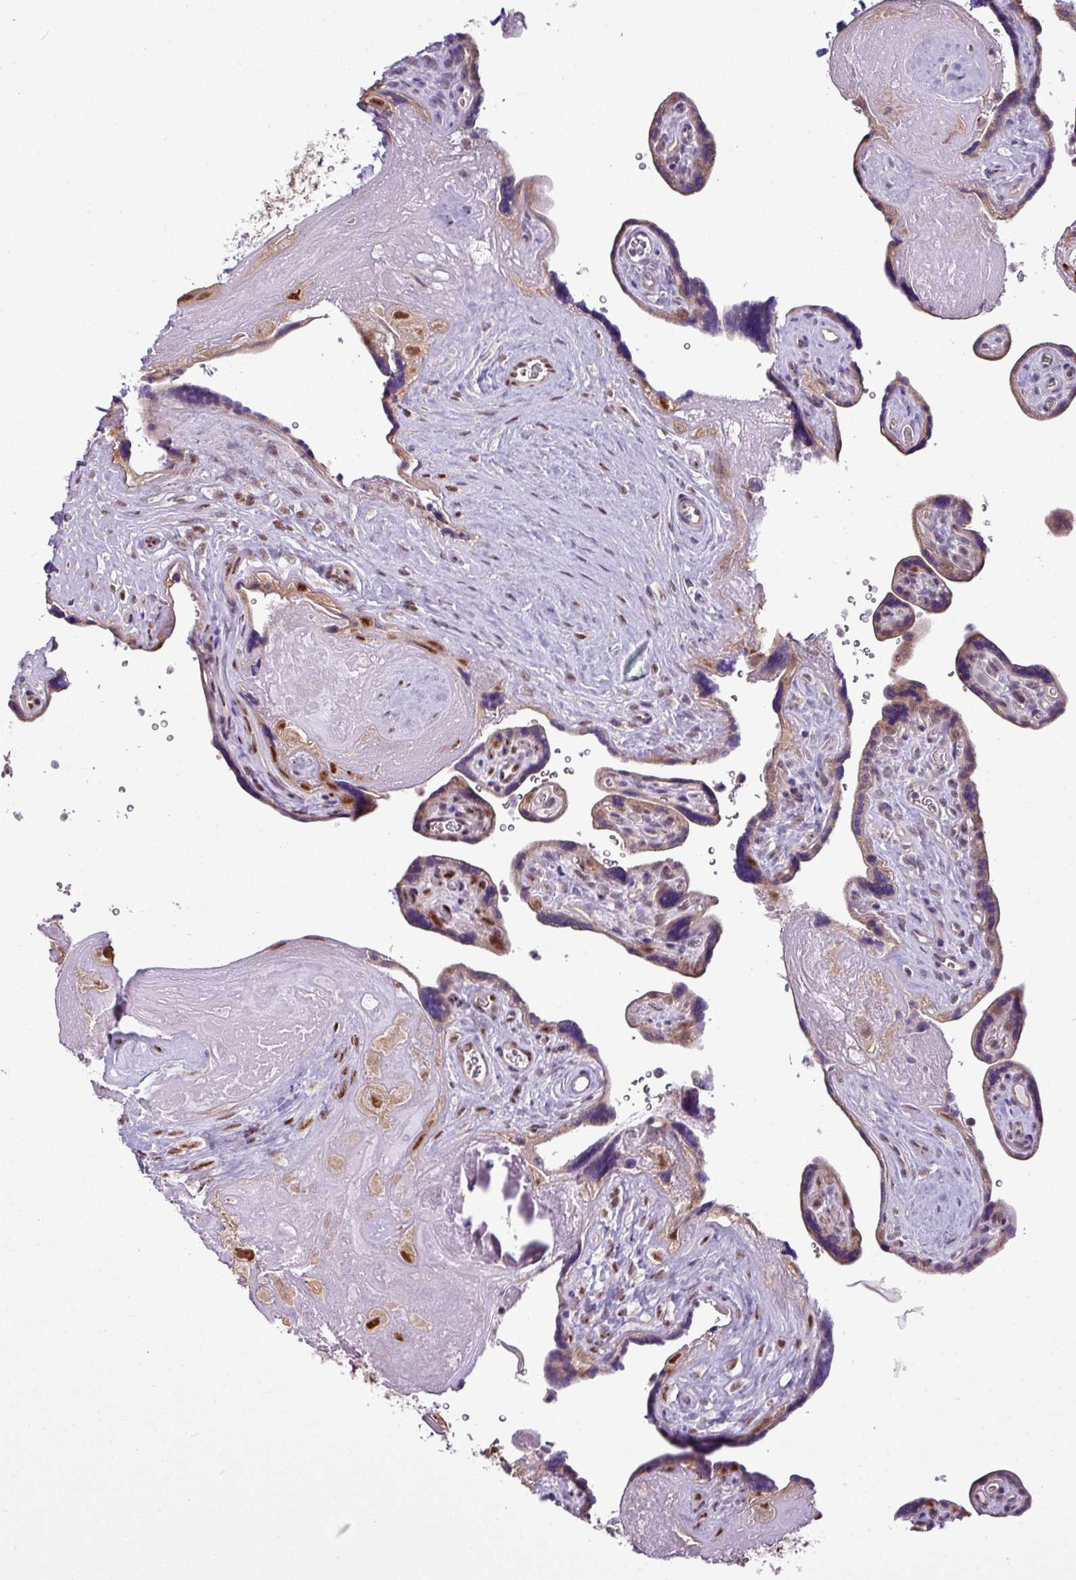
{"staining": {"intensity": "moderate", "quantity": ">75%", "location": "nuclear"}, "tissue": "placenta", "cell_type": "Decidual cells", "image_type": "normal", "snomed": [{"axis": "morphology", "description": "Normal tissue, NOS"}, {"axis": "topography", "description": "Placenta"}], "caption": "Placenta stained with DAB IHC demonstrates medium levels of moderate nuclear staining in about >75% of decidual cells. (DAB (3,3'-diaminobenzidine) IHC, brown staining for protein, blue staining for nuclei).", "gene": "ZNF217", "patient": {"sex": "female", "age": 39}}